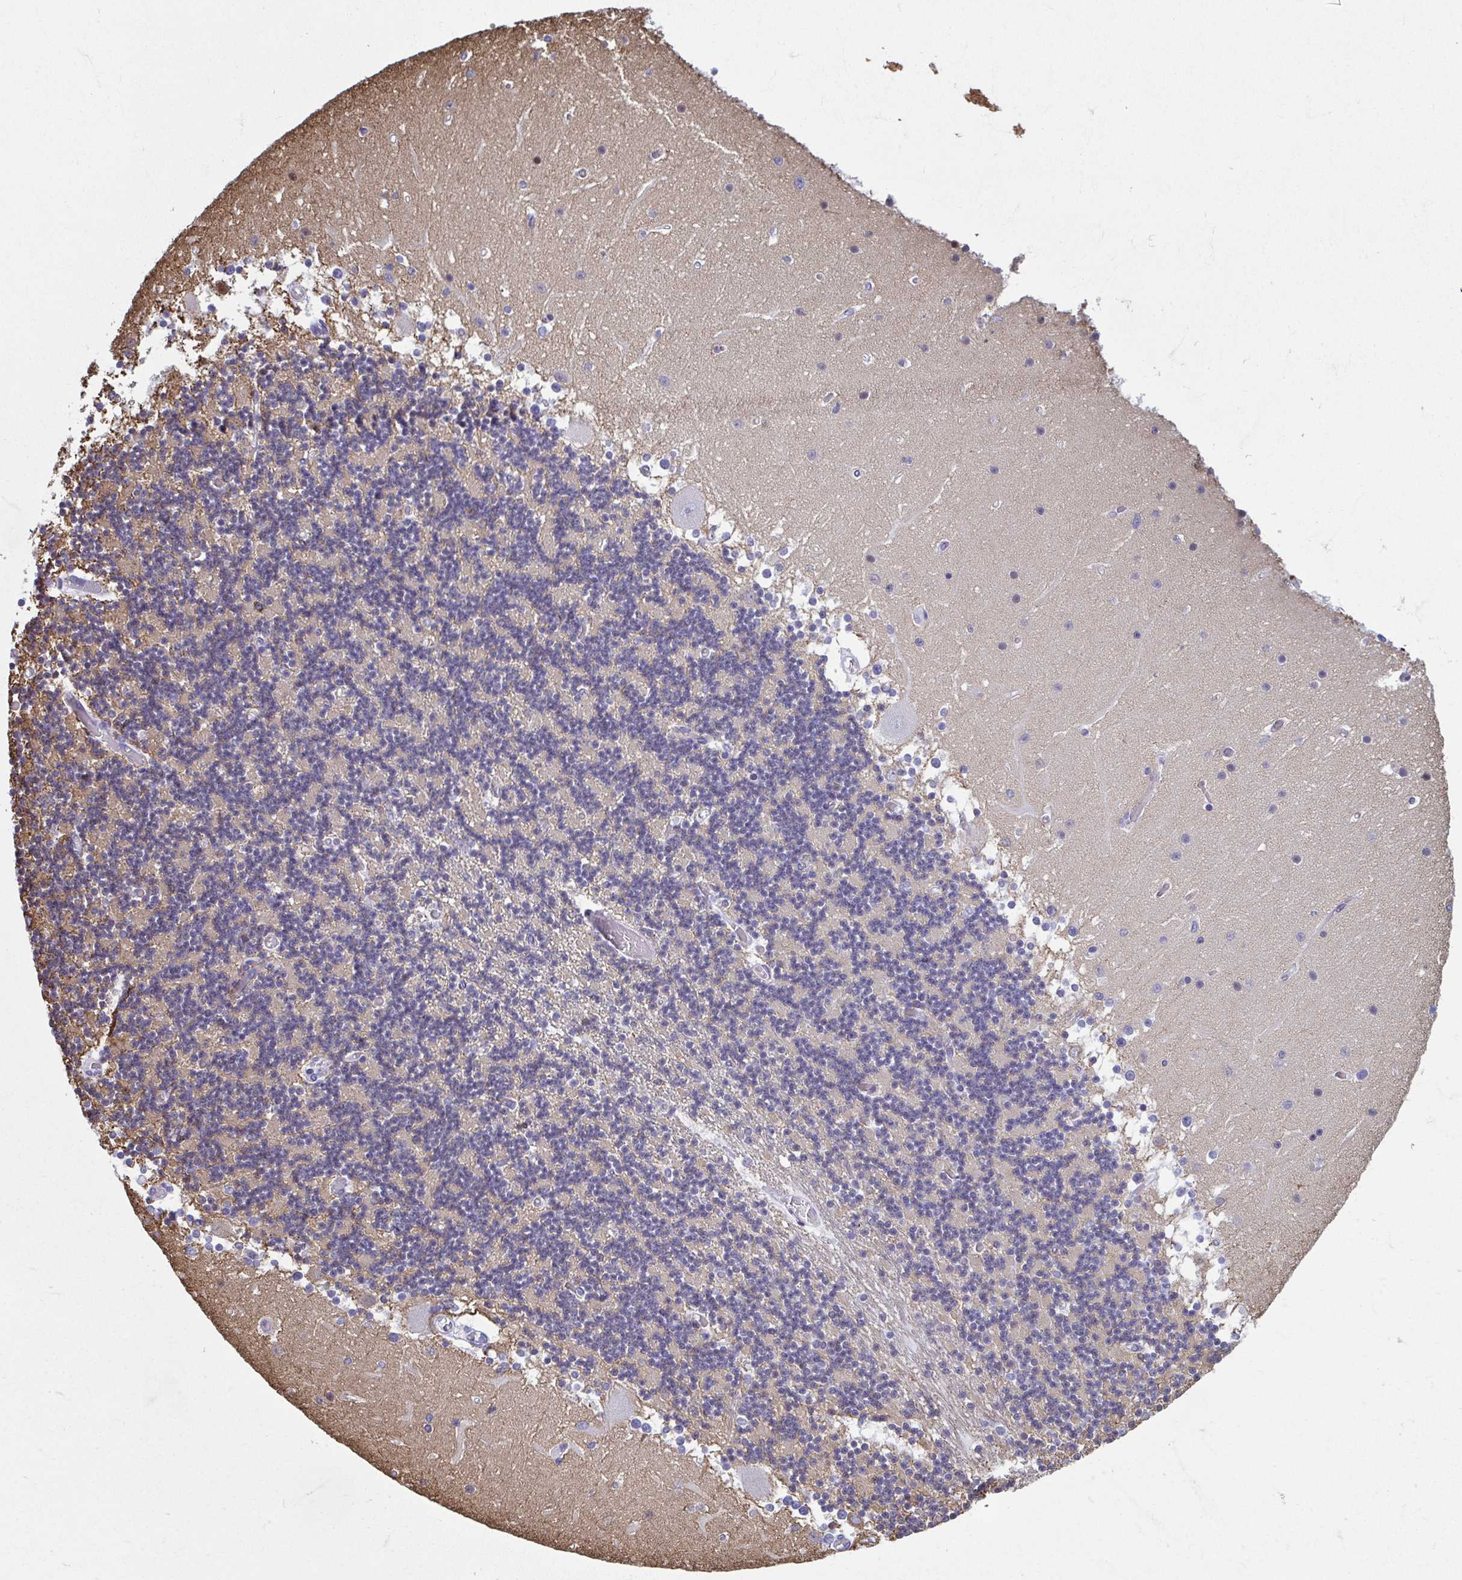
{"staining": {"intensity": "negative", "quantity": "none", "location": "none"}, "tissue": "cerebellum", "cell_type": "Cells in granular layer", "image_type": "normal", "snomed": [{"axis": "morphology", "description": "Normal tissue, NOS"}, {"axis": "topography", "description": "Cerebellum"}], "caption": "DAB immunohistochemical staining of normal cerebellum exhibits no significant positivity in cells in granular layer.", "gene": "TCEAL3", "patient": {"sex": "female", "age": 28}}